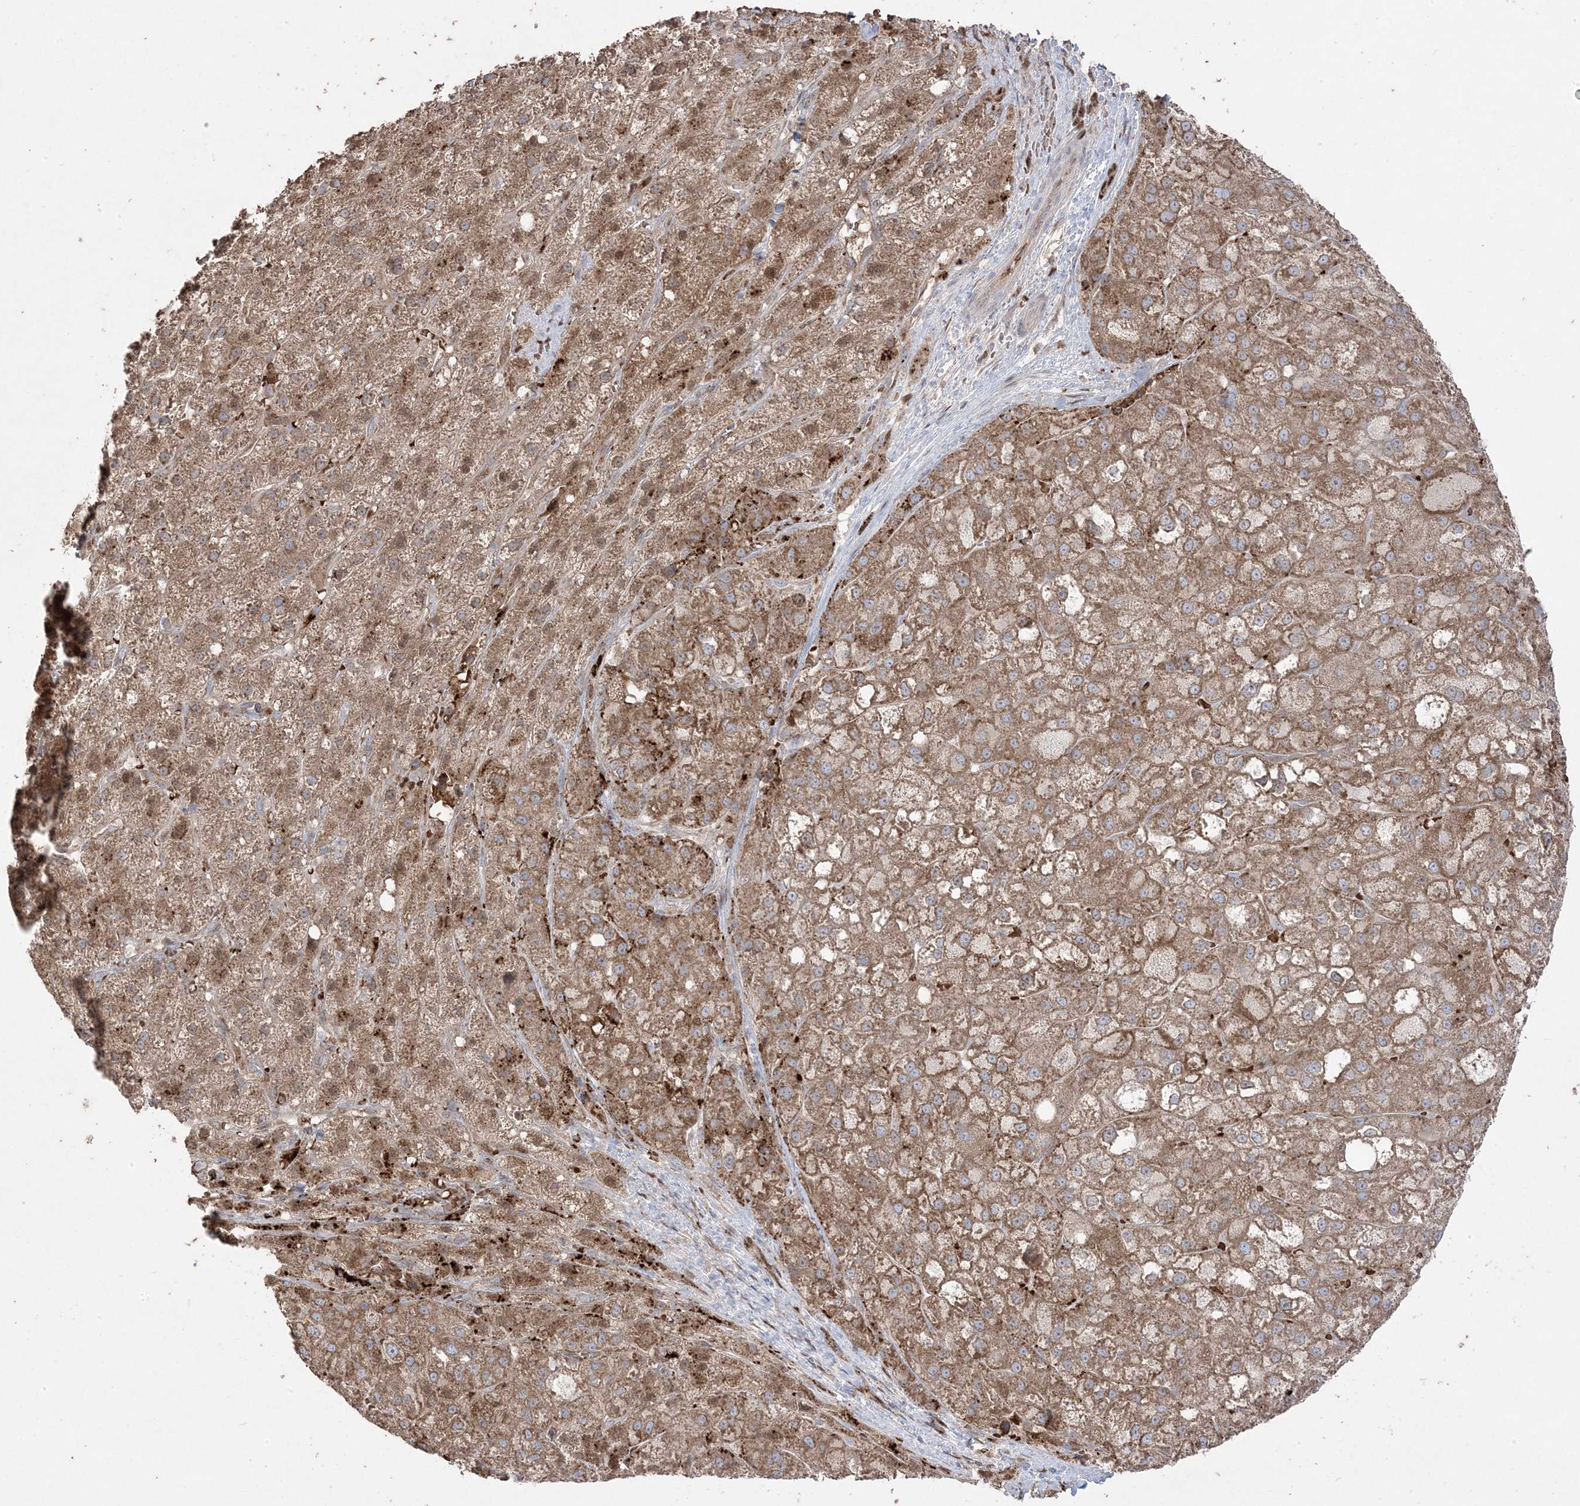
{"staining": {"intensity": "moderate", "quantity": ">75%", "location": "cytoplasmic/membranous"}, "tissue": "liver cancer", "cell_type": "Tumor cells", "image_type": "cancer", "snomed": [{"axis": "morphology", "description": "Carcinoma, Hepatocellular, NOS"}, {"axis": "topography", "description": "Liver"}], "caption": "DAB immunohistochemical staining of human liver cancer reveals moderate cytoplasmic/membranous protein staining in approximately >75% of tumor cells.", "gene": "PPOX", "patient": {"sex": "male", "age": 57}}